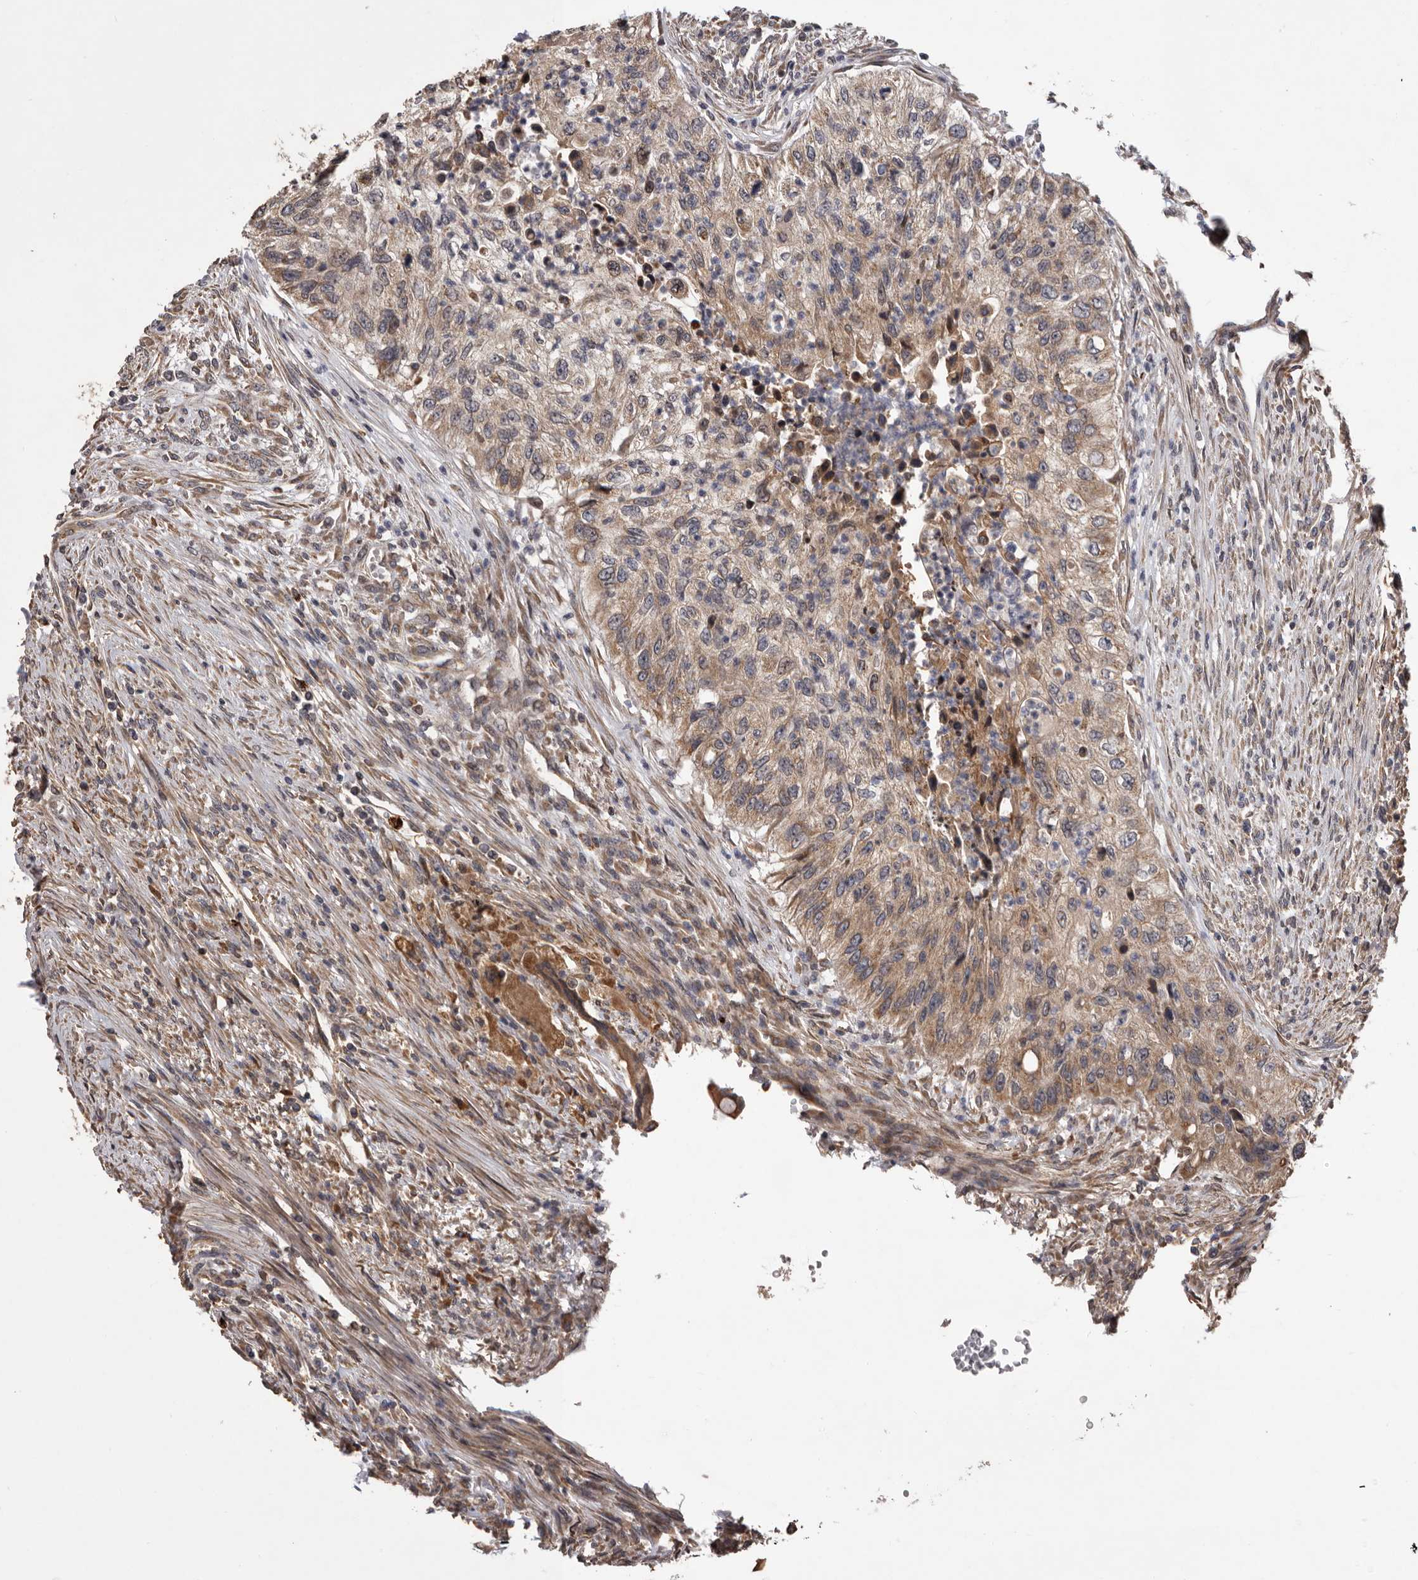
{"staining": {"intensity": "moderate", "quantity": ">75%", "location": "cytoplasmic/membranous,nuclear"}, "tissue": "urothelial cancer", "cell_type": "Tumor cells", "image_type": "cancer", "snomed": [{"axis": "morphology", "description": "Urothelial carcinoma, High grade"}, {"axis": "topography", "description": "Urinary bladder"}], "caption": "An immunohistochemistry (IHC) micrograph of neoplastic tissue is shown. Protein staining in brown labels moderate cytoplasmic/membranous and nuclear positivity in urothelial cancer within tumor cells.", "gene": "GADD45B", "patient": {"sex": "female", "age": 60}}